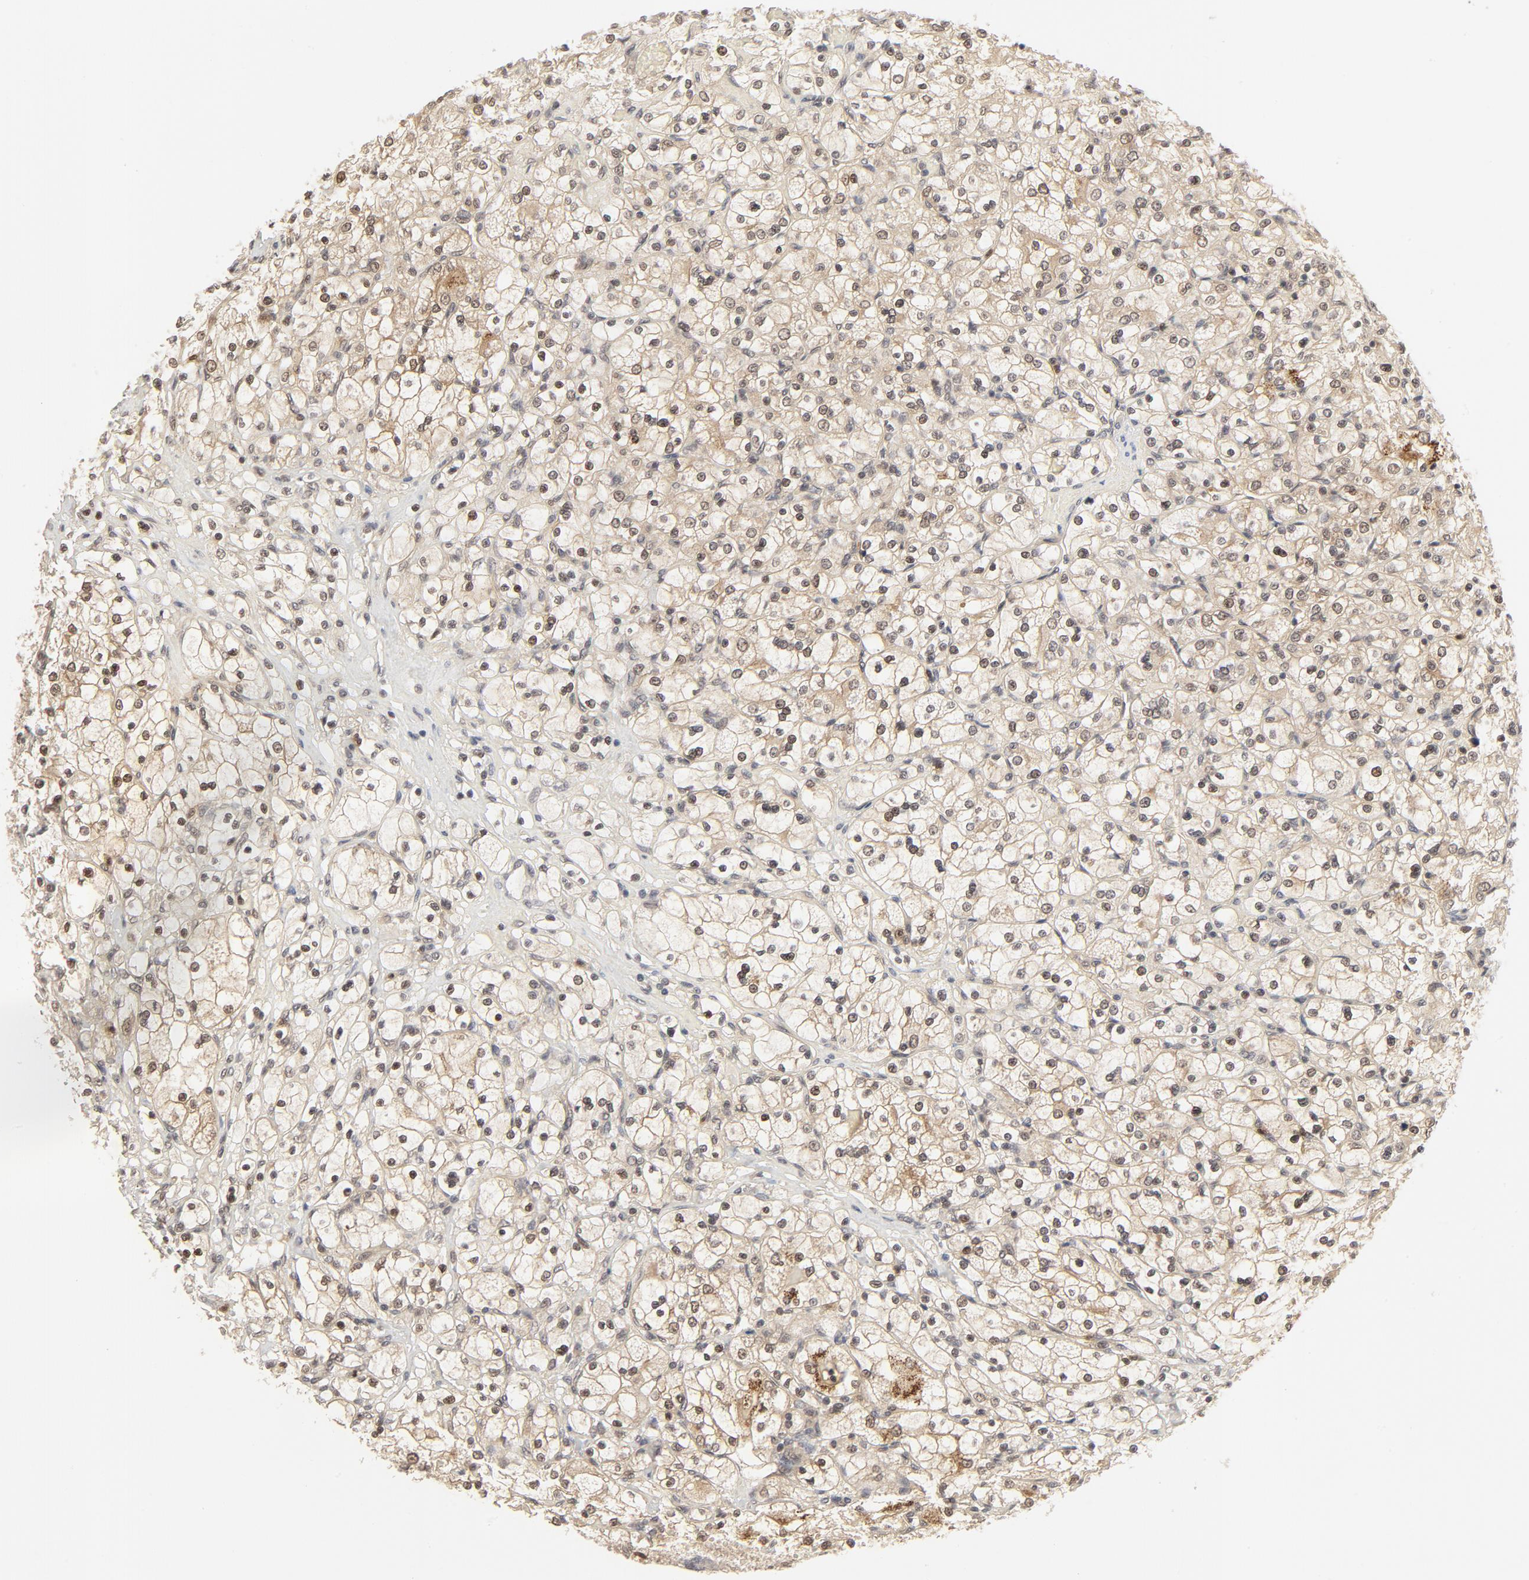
{"staining": {"intensity": "weak", "quantity": ">75%", "location": "cytoplasmic/membranous,nuclear"}, "tissue": "renal cancer", "cell_type": "Tumor cells", "image_type": "cancer", "snomed": [{"axis": "morphology", "description": "Adenocarcinoma, NOS"}, {"axis": "topography", "description": "Kidney"}], "caption": "High-power microscopy captured an IHC photomicrograph of renal cancer, revealing weak cytoplasmic/membranous and nuclear staining in about >75% of tumor cells. The protein is shown in brown color, while the nuclei are stained blue.", "gene": "NEDD8", "patient": {"sex": "female", "age": 83}}